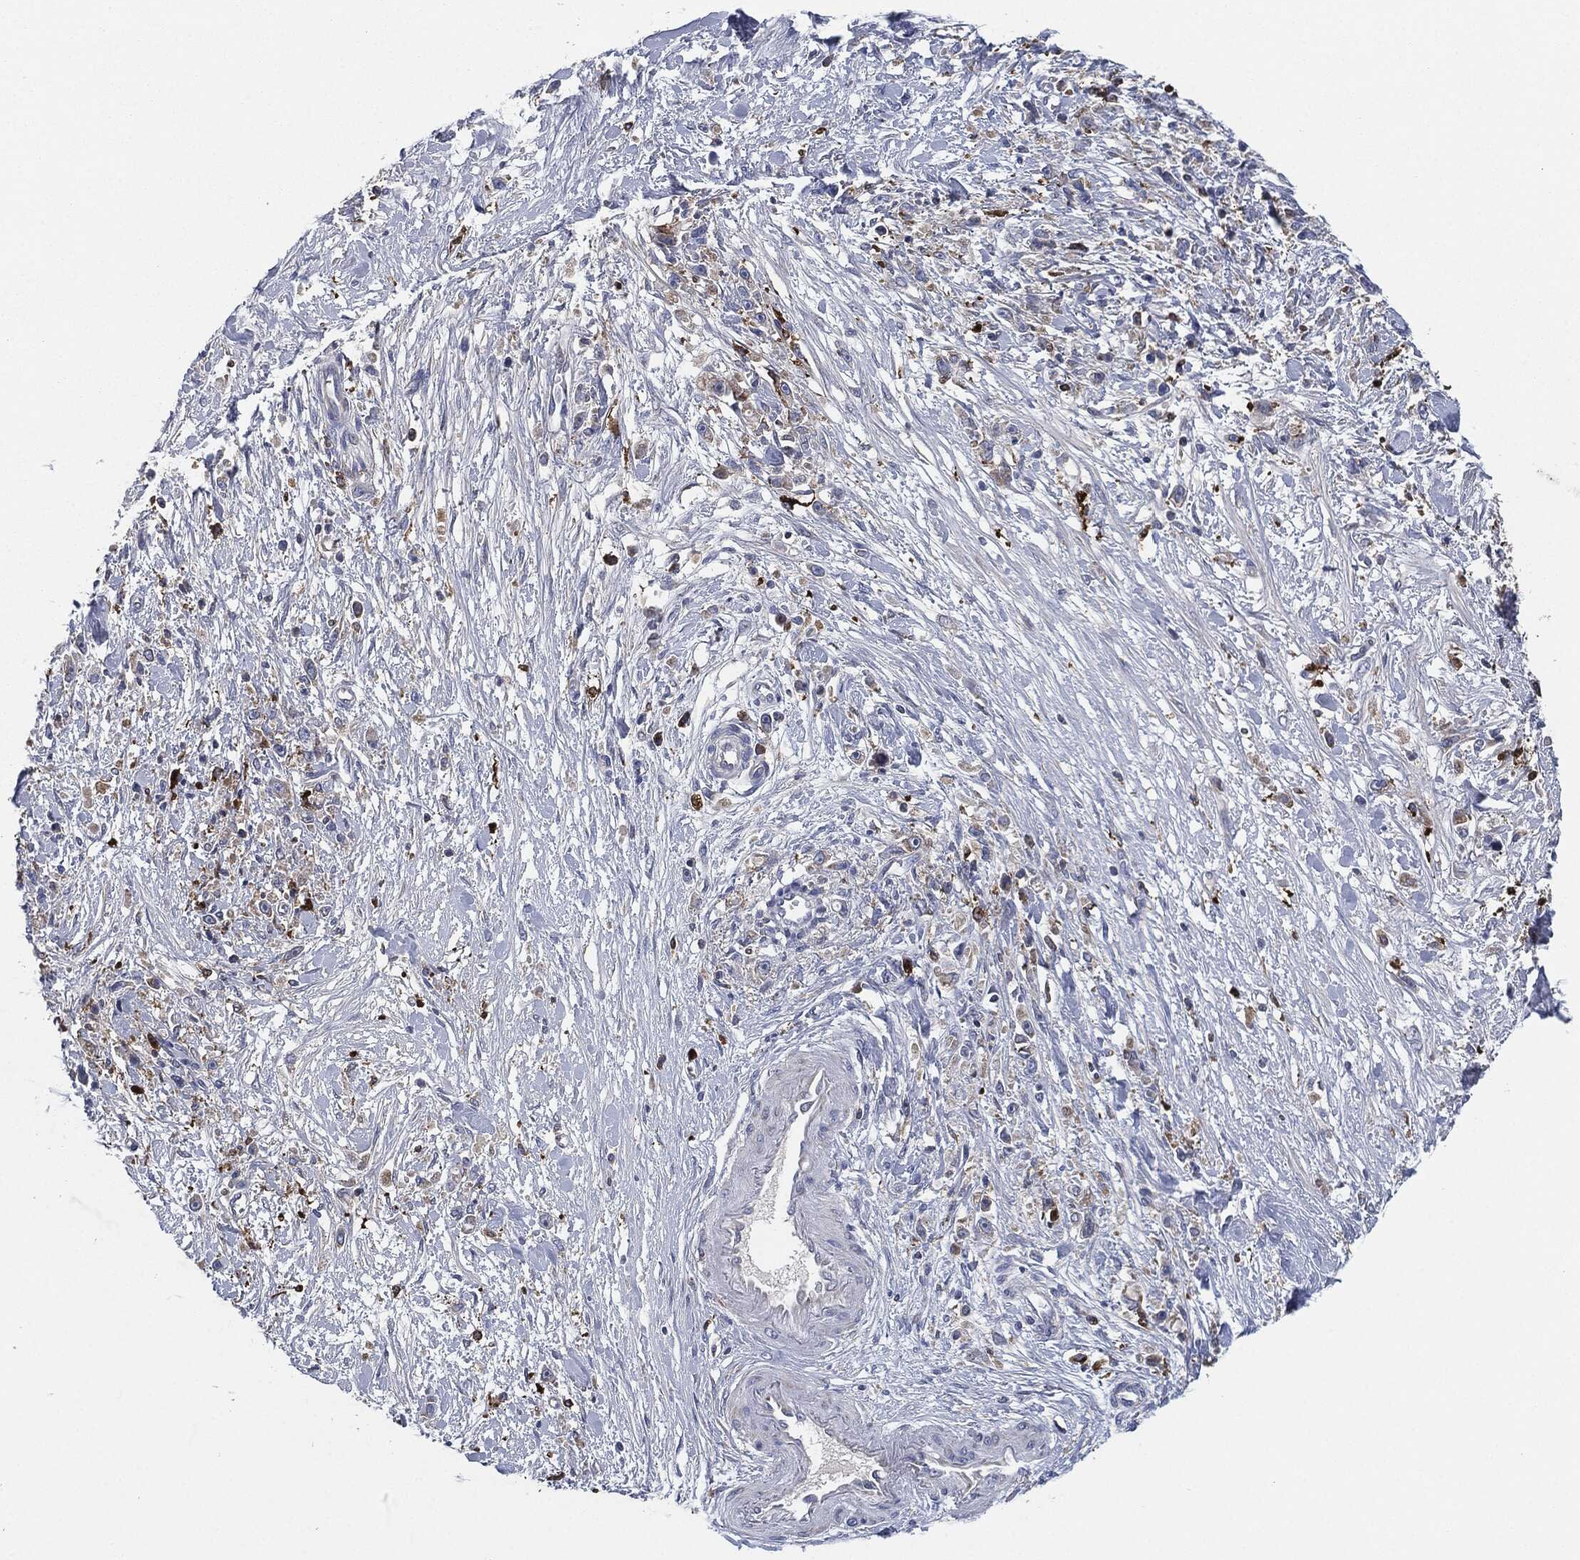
{"staining": {"intensity": "weak", "quantity": "<25%", "location": "cytoplasmic/membranous"}, "tissue": "stomach cancer", "cell_type": "Tumor cells", "image_type": "cancer", "snomed": [{"axis": "morphology", "description": "Adenocarcinoma, NOS"}, {"axis": "topography", "description": "Stomach"}], "caption": "This is a micrograph of immunohistochemistry staining of adenocarcinoma (stomach), which shows no expression in tumor cells.", "gene": "TMEM11", "patient": {"sex": "female", "age": 59}}